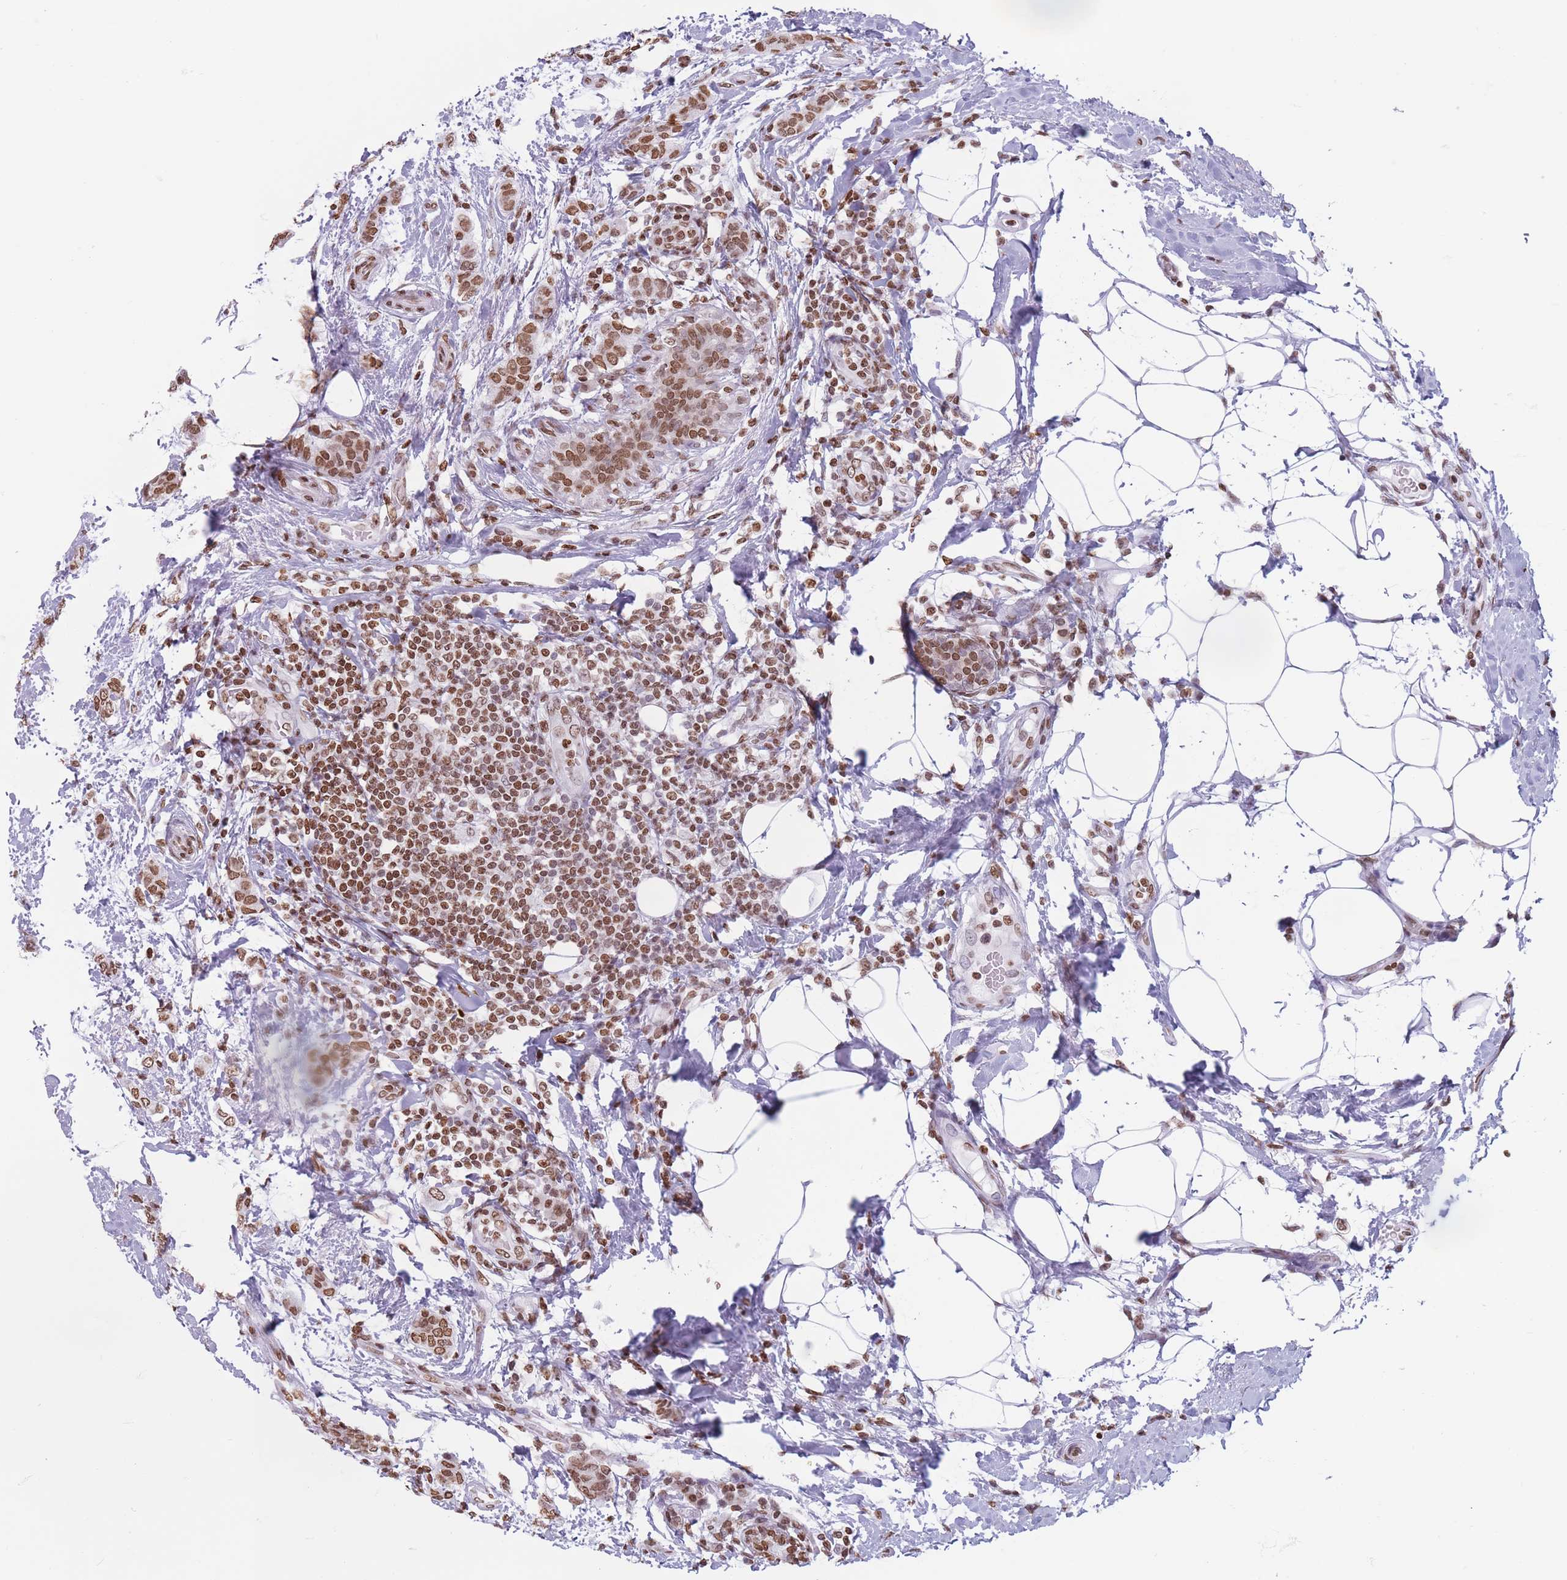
{"staining": {"intensity": "moderate", "quantity": ">75%", "location": "nuclear"}, "tissue": "breast cancer", "cell_type": "Tumor cells", "image_type": "cancer", "snomed": [{"axis": "morphology", "description": "Duct carcinoma"}, {"axis": "topography", "description": "Breast"}], "caption": "Human breast cancer (invasive ductal carcinoma) stained for a protein (brown) displays moderate nuclear positive staining in about >75% of tumor cells.", "gene": "RYK", "patient": {"sex": "female", "age": 72}}